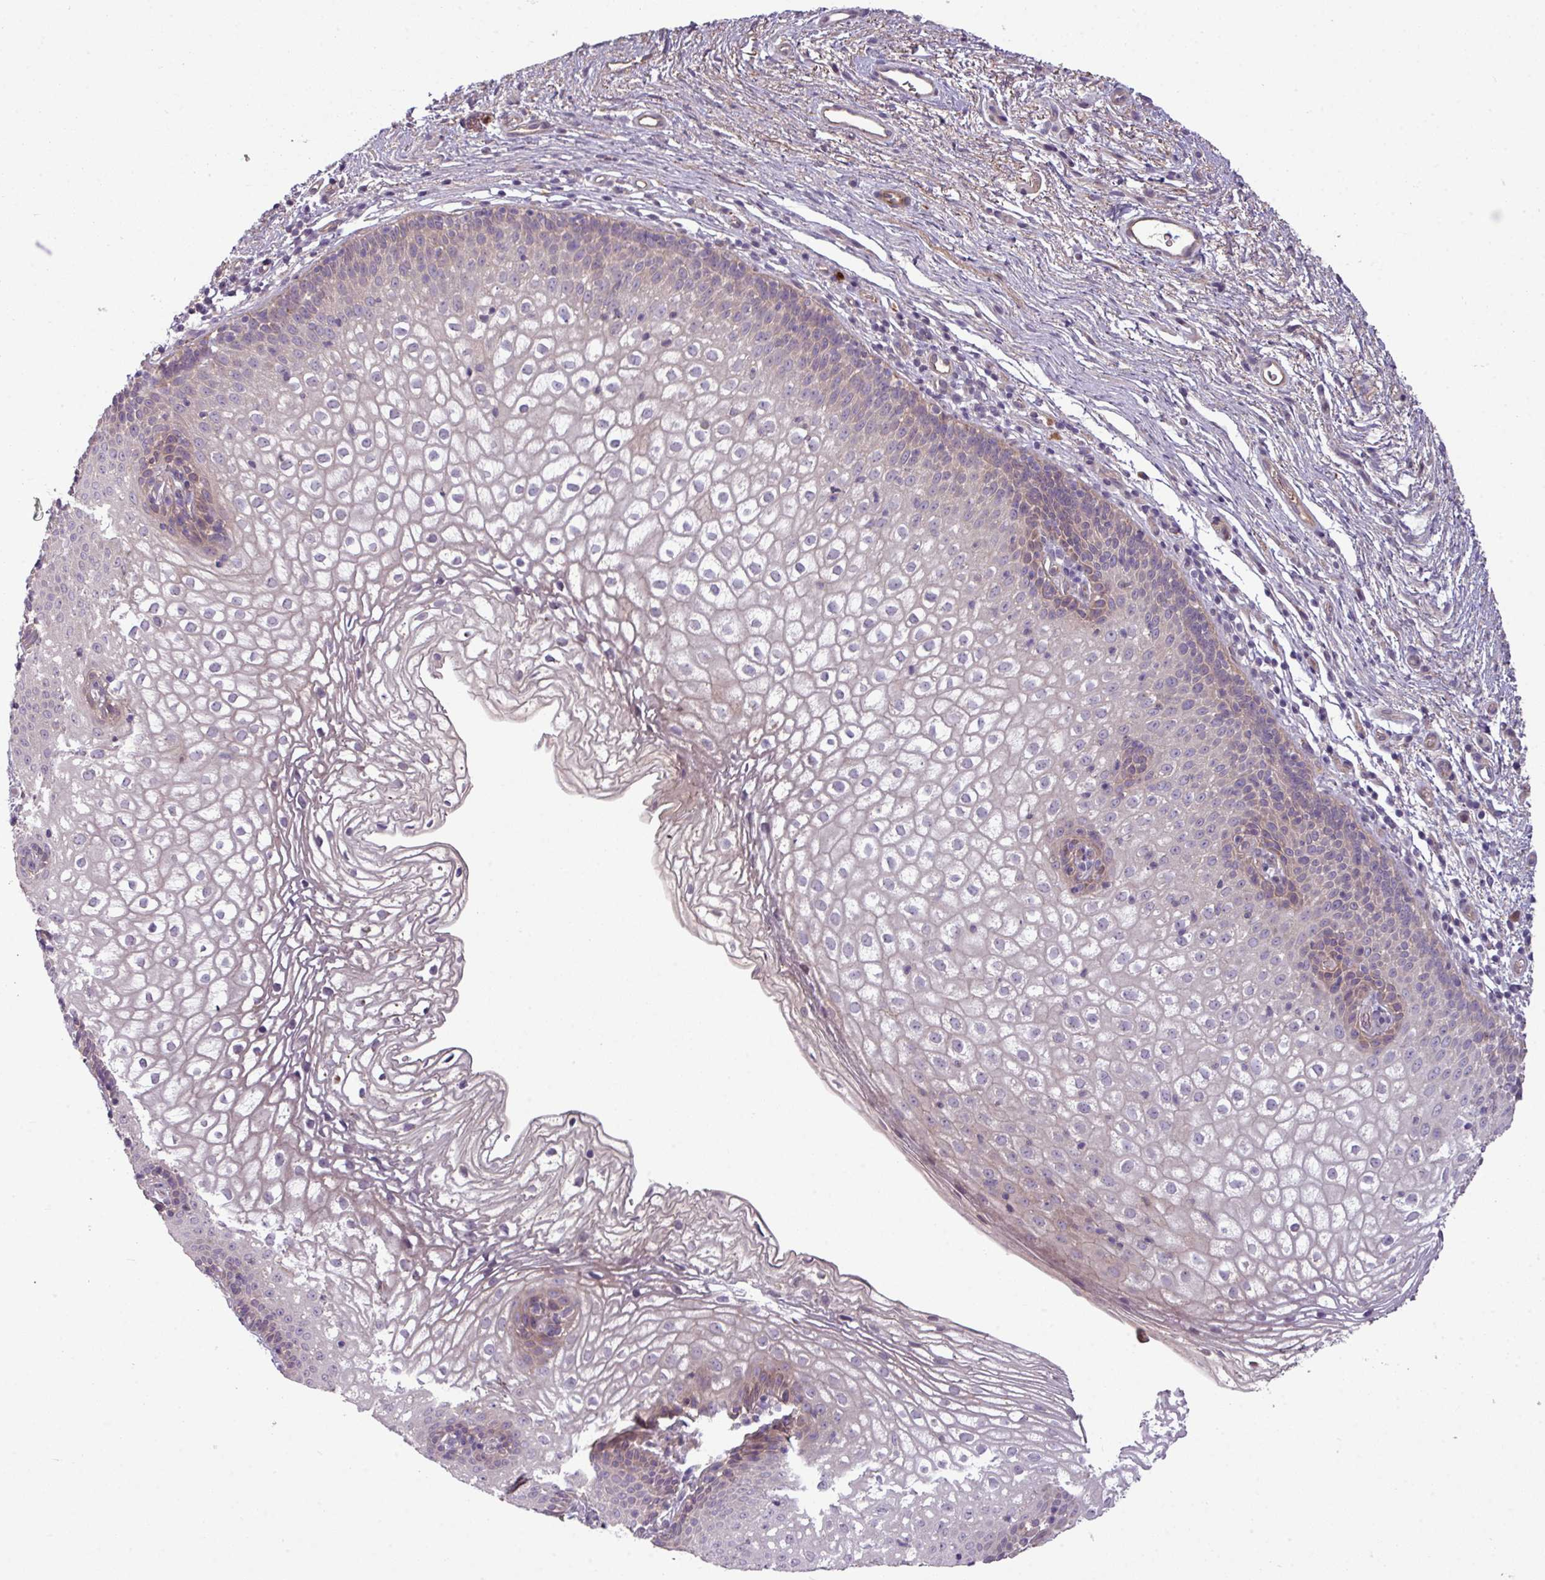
{"staining": {"intensity": "weak", "quantity": "<25%", "location": "cytoplasmic/membranous"}, "tissue": "vagina", "cell_type": "Squamous epithelial cells", "image_type": "normal", "snomed": [{"axis": "morphology", "description": "Normal tissue, NOS"}, {"axis": "topography", "description": "Vagina"}], "caption": "The histopathology image demonstrates no significant expression in squamous epithelial cells of vagina.", "gene": "PAPLN", "patient": {"sex": "female", "age": 47}}